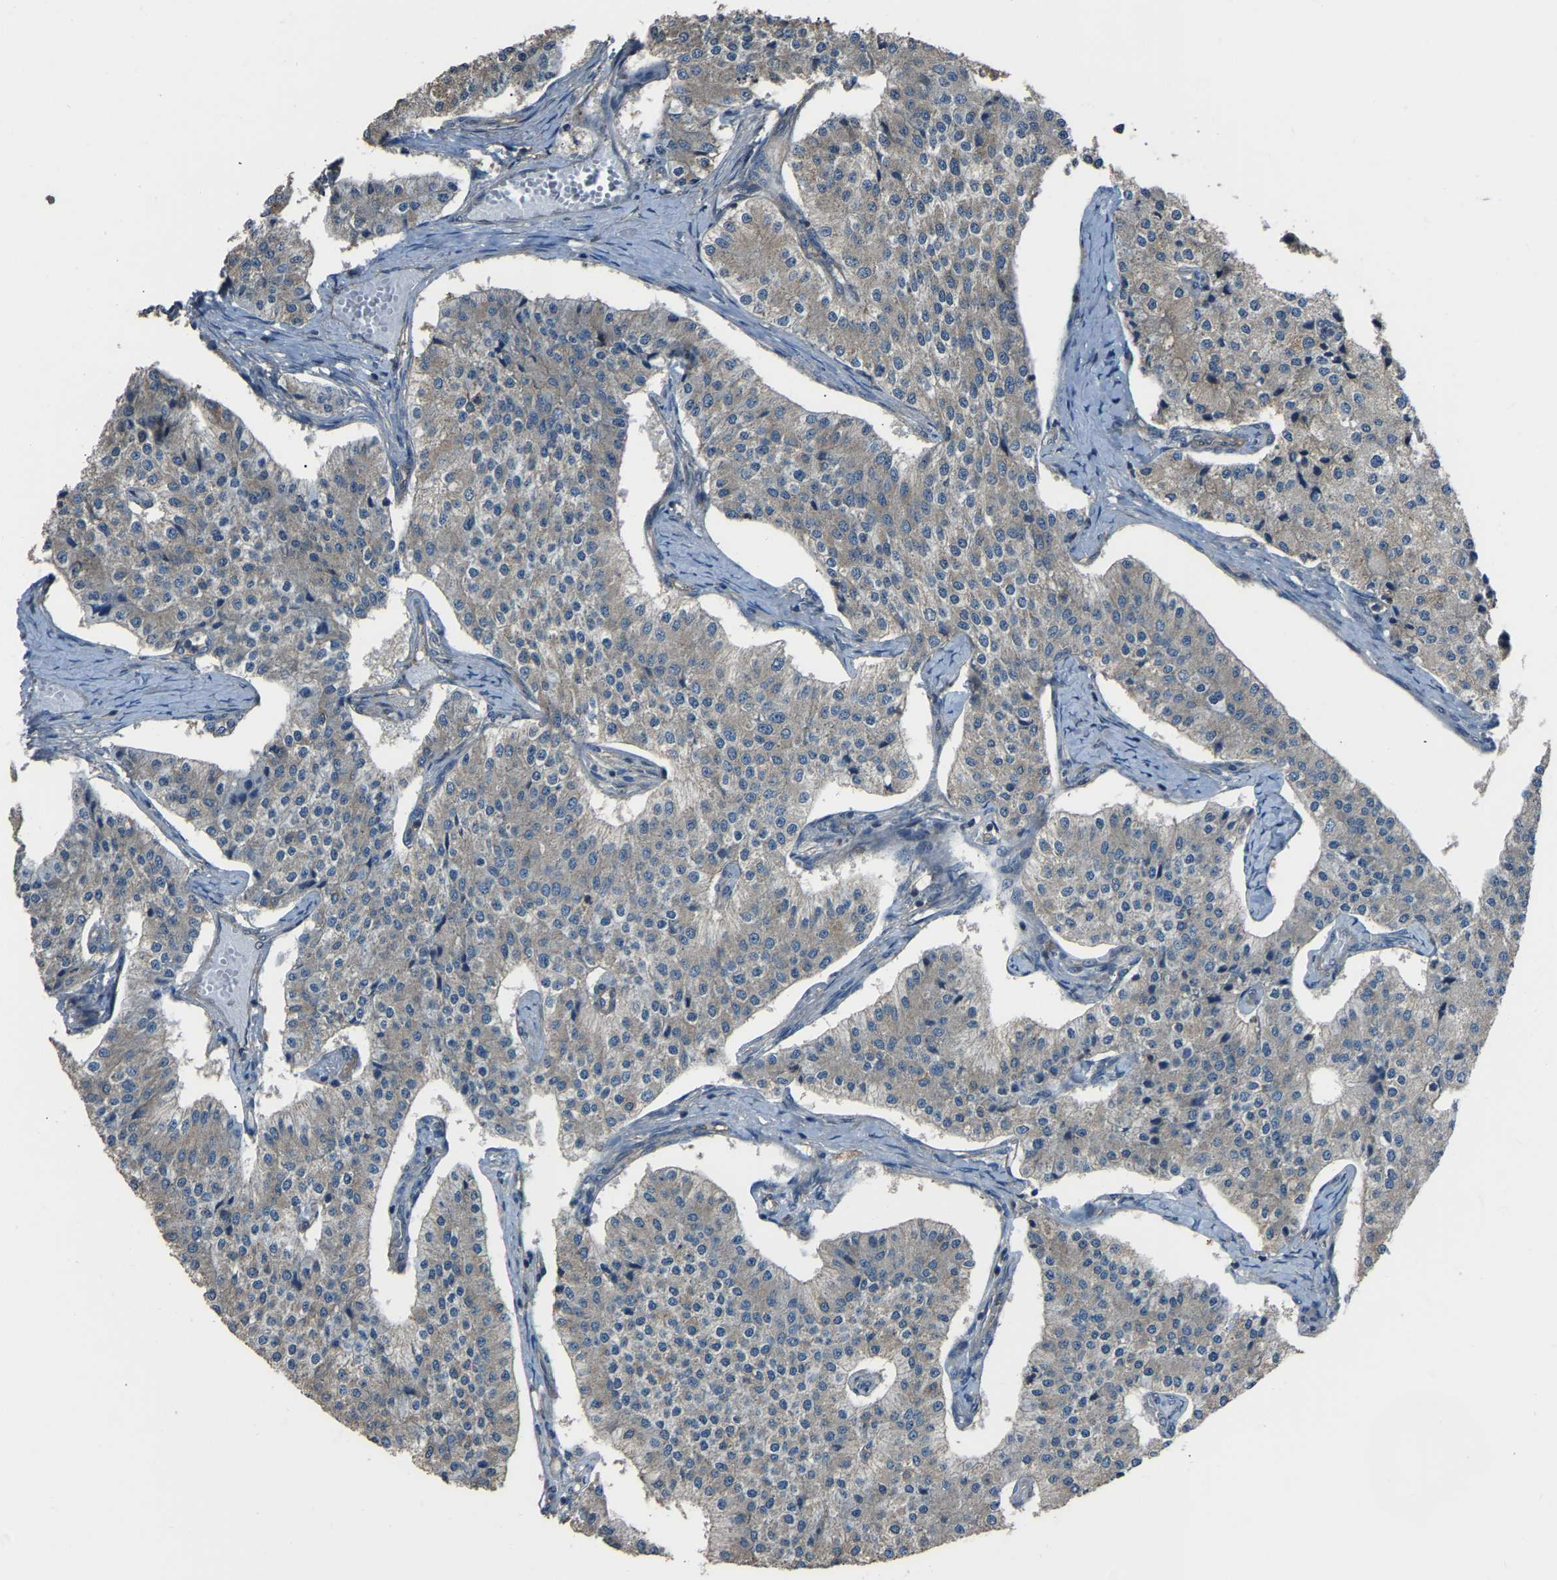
{"staining": {"intensity": "weak", "quantity": "<25%", "location": "cytoplasmic/membranous"}, "tissue": "carcinoid", "cell_type": "Tumor cells", "image_type": "cancer", "snomed": [{"axis": "morphology", "description": "Carcinoid, malignant, NOS"}, {"axis": "topography", "description": "Colon"}], "caption": "Immunohistochemistry micrograph of neoplastic tissue: human carcinoid (malignant) stained with DAB (3,3'-diaminobenzidine) shows no significant protein positivity in tumor cells.", "gene": "SLC4A2", "patient": {"sex": "female", "age": 52}}